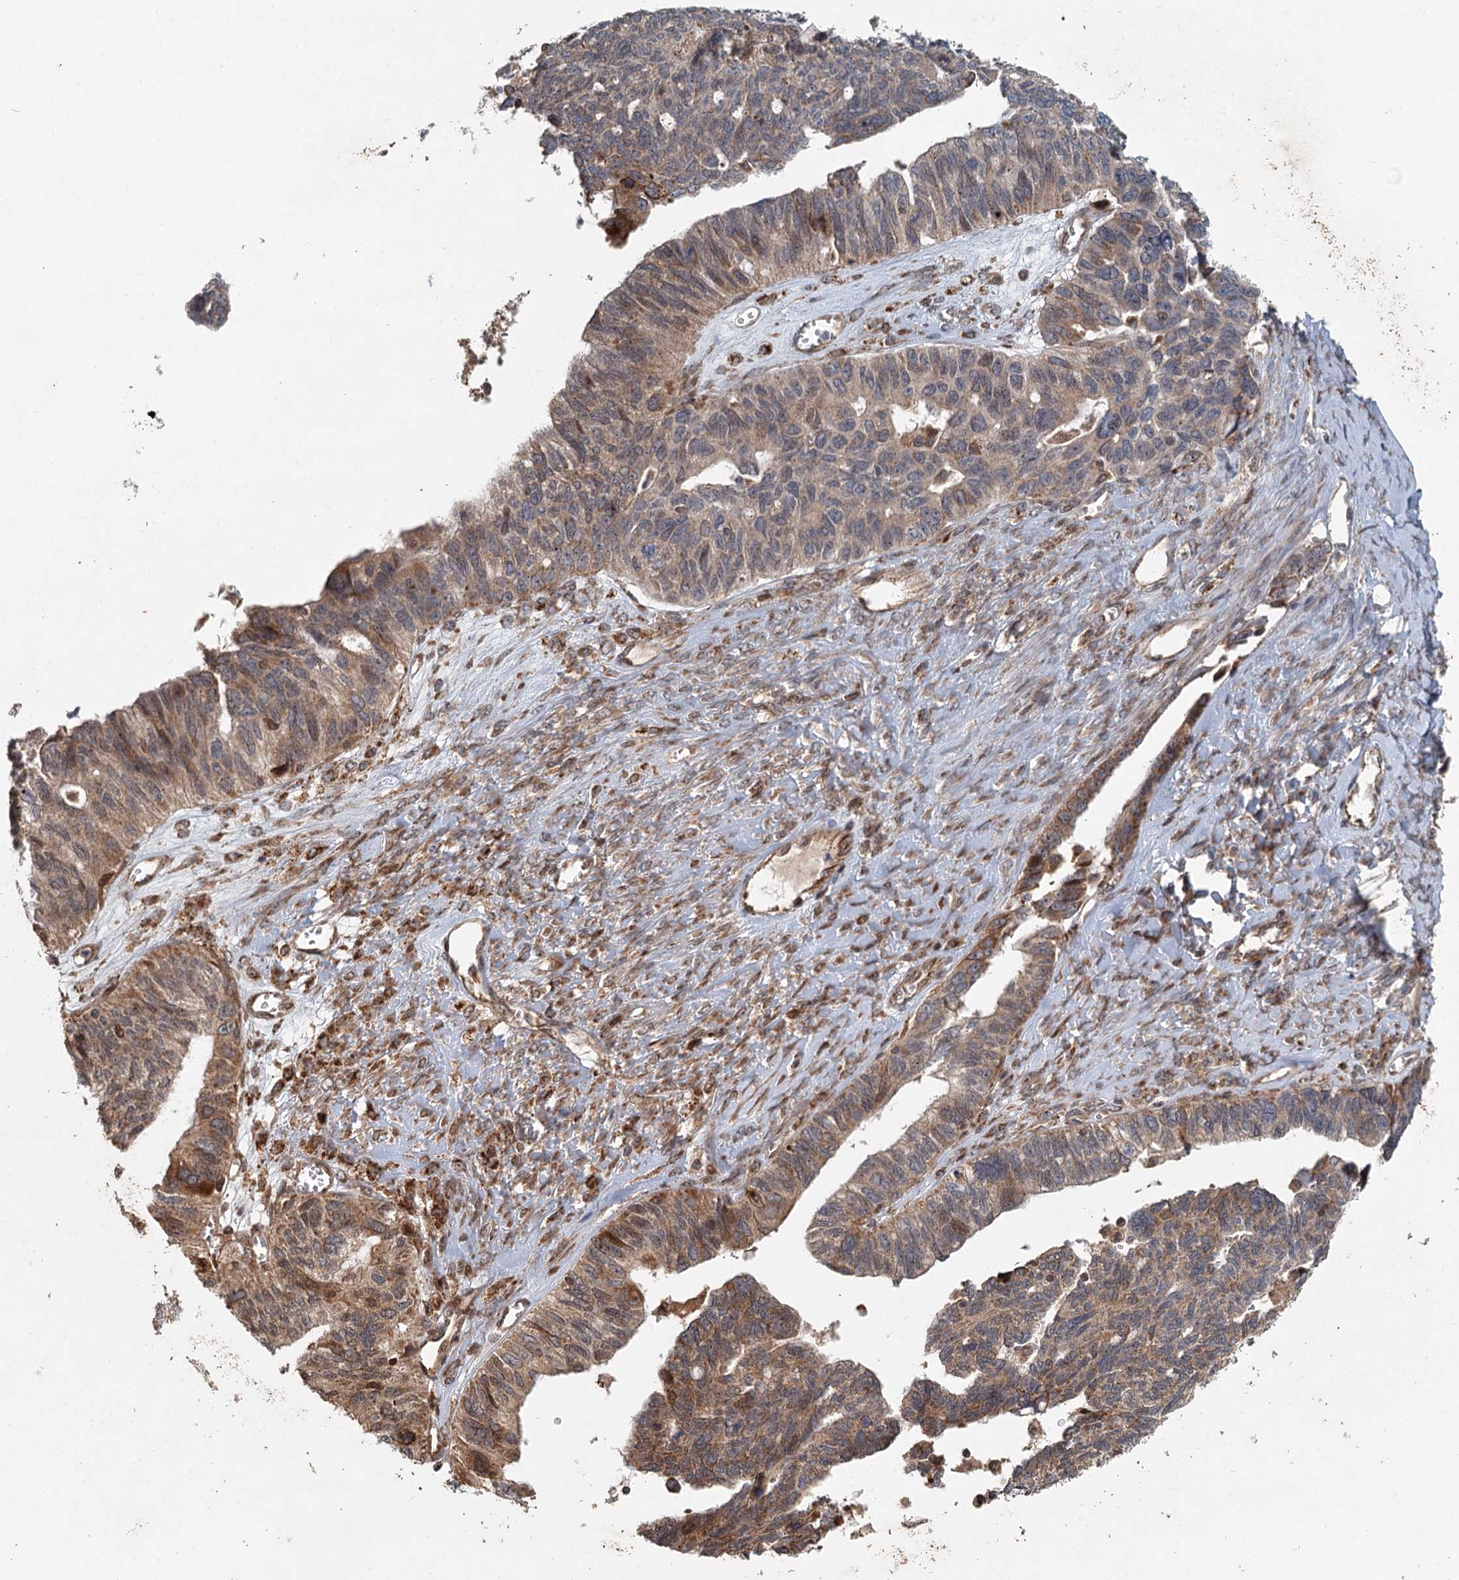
{"staining": {"intensity": "moderate", "quantity": "25%-75%", "location": "cytoplasmic/membranous"}, "tissue": "ovarian cancer", "cell_type": "Tumor cells", "image_type": "cancer", "snomed": [{"axis": "morphology", "description": "Cystadenocarcinoma, serous, NOS"}, {"axis": "topography", "description": "Ovary"}], "caption": "Ovarian serous cystadenocarcinoma stained with IHC reveals moderate cytoplasmic/membranous positivity in about 25%-75% of tumor cells.", "gene": "SRPX2", "patient": {"sex": "female", "age": 79}}